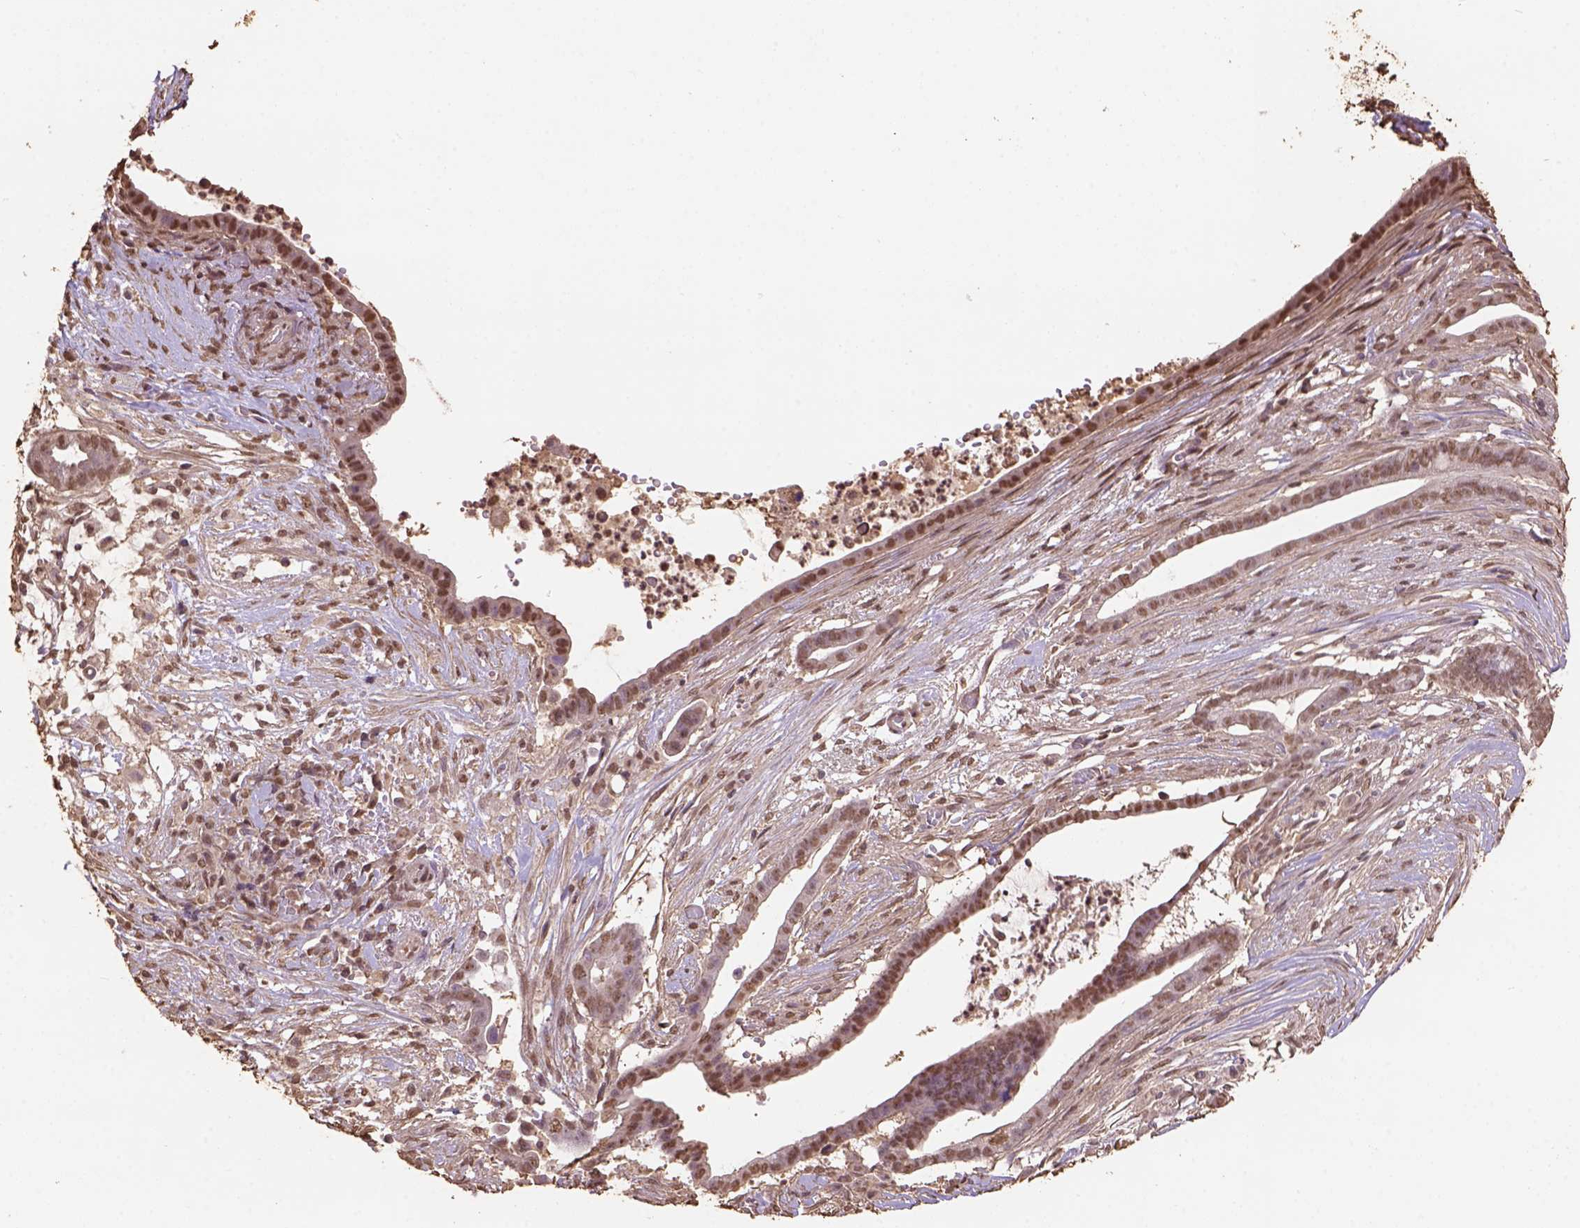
{"staining": {"intensity": "moderate", "quantity": ">75%", "location": "nuclear"}, "tissue": "pancreatic cancer", "cell_type": "Tumor cells", "image_type": "cancer", "snomed": [{"axis": "morphology", "description": "Adenocarcinoma, NOS"}, {"axis": "topography", "description": "Pancreas"}], "caption": "Protein expression analysis of human adenocarcinoma (pancreatic) reveals moderate nuclear staining in approximately >75% of tumor cells. (DAB (3,3'-diaminobenzidine) IHC, brown staining for protein, blue staining for nuclei).", "gene": "CSTF2T", "patient": {"sex": "male", "age": 61}}